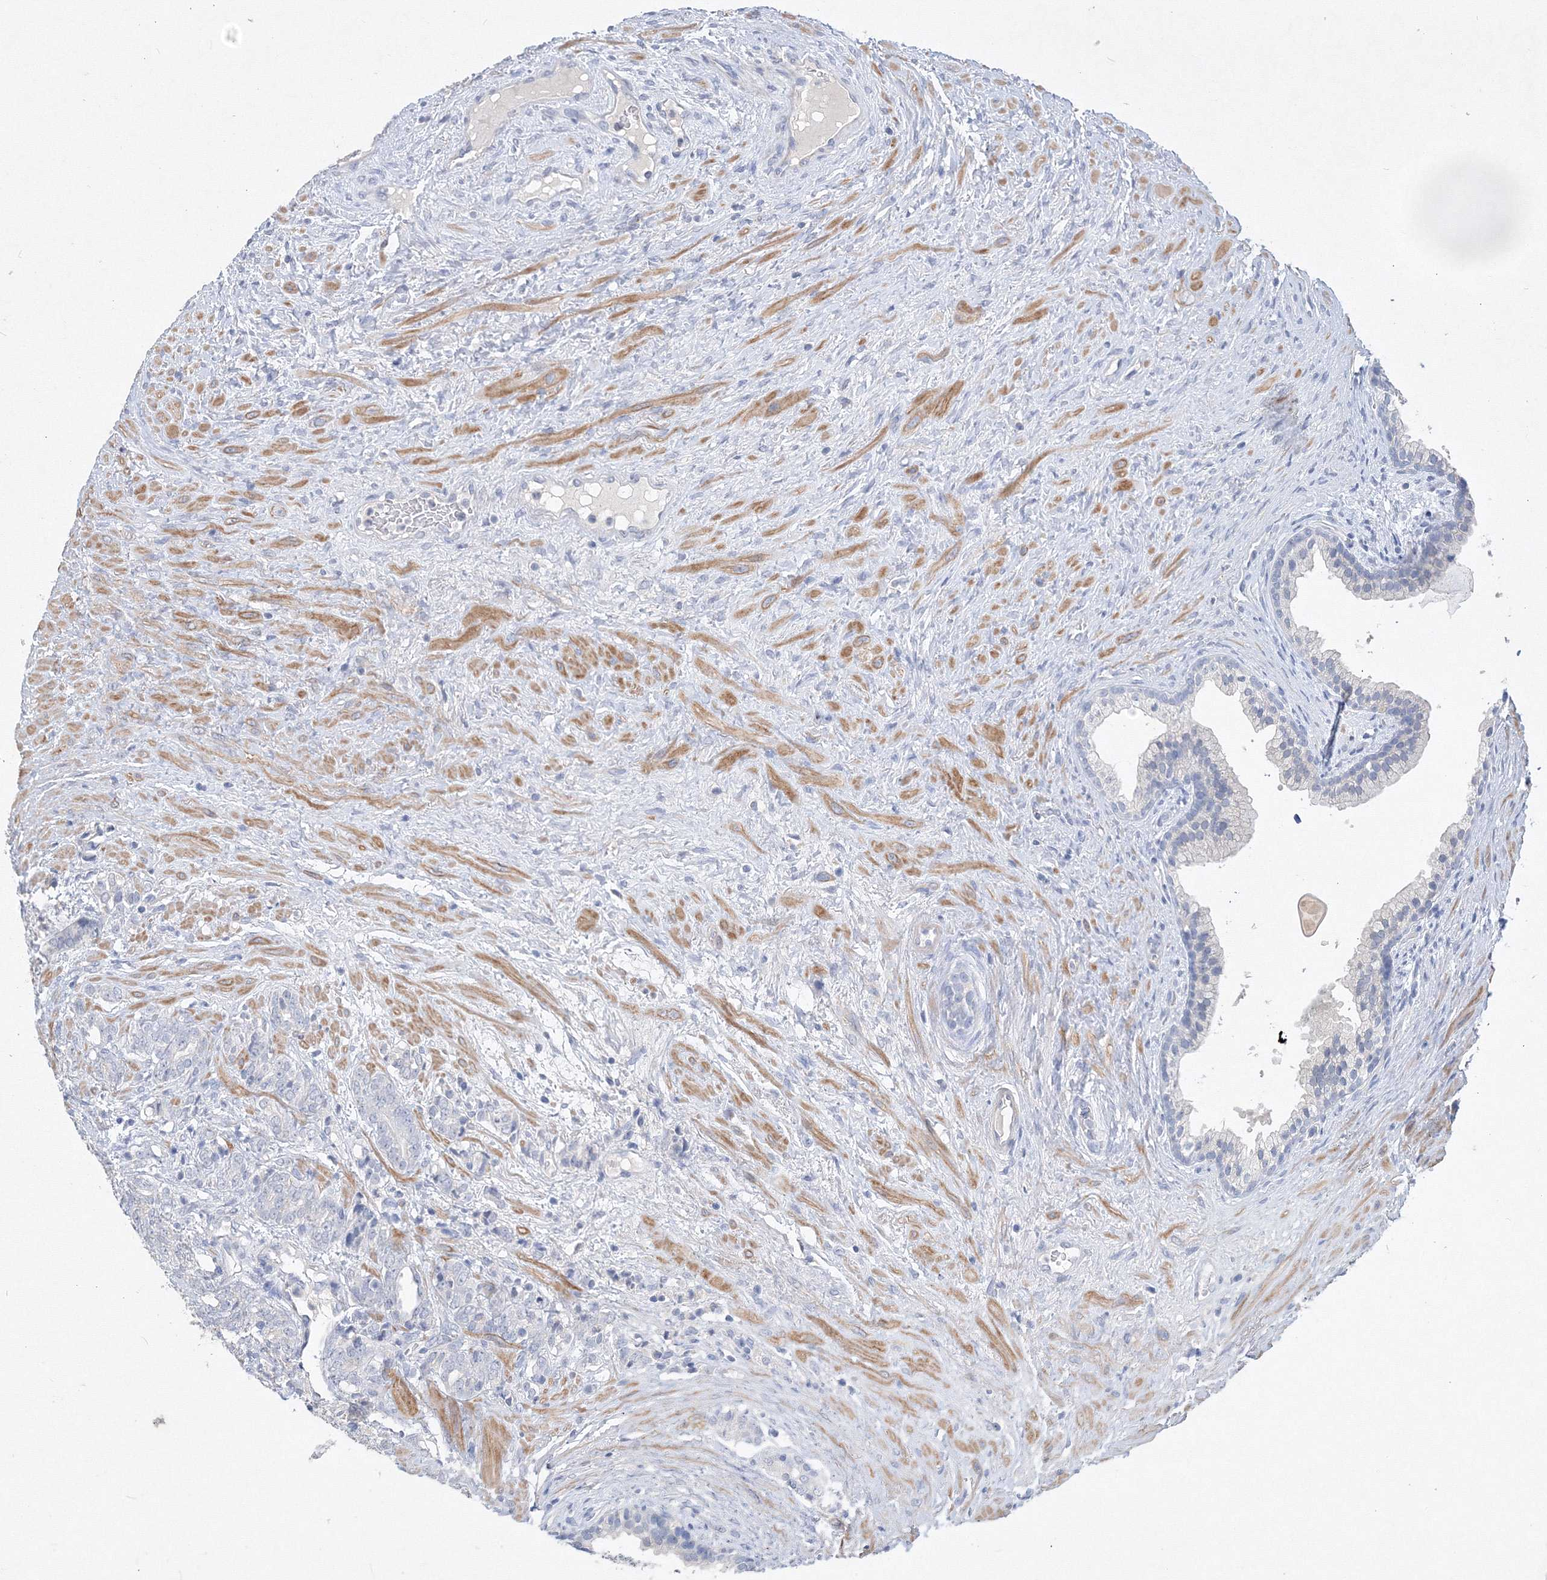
{"staining": {"intensity": "negative", "quantity": "none", "location": "none"}, "tissue": "prostate cancer", "cell_type": "Tumor cells", "image_type": "cancer", "snomed": [{"axis": "morphology", "description": "Adenocarcinoma, High grade"}, {"axis": "topography", "description": "Prostate"}], "caption": "Immunohistochemistry (IHC) of human prostate cancer (high-grade adenocarcinoma) displays no expression in tumor cells.", "gene": "OSBPL6", "patient": {"sex": "male", "age": 57}}